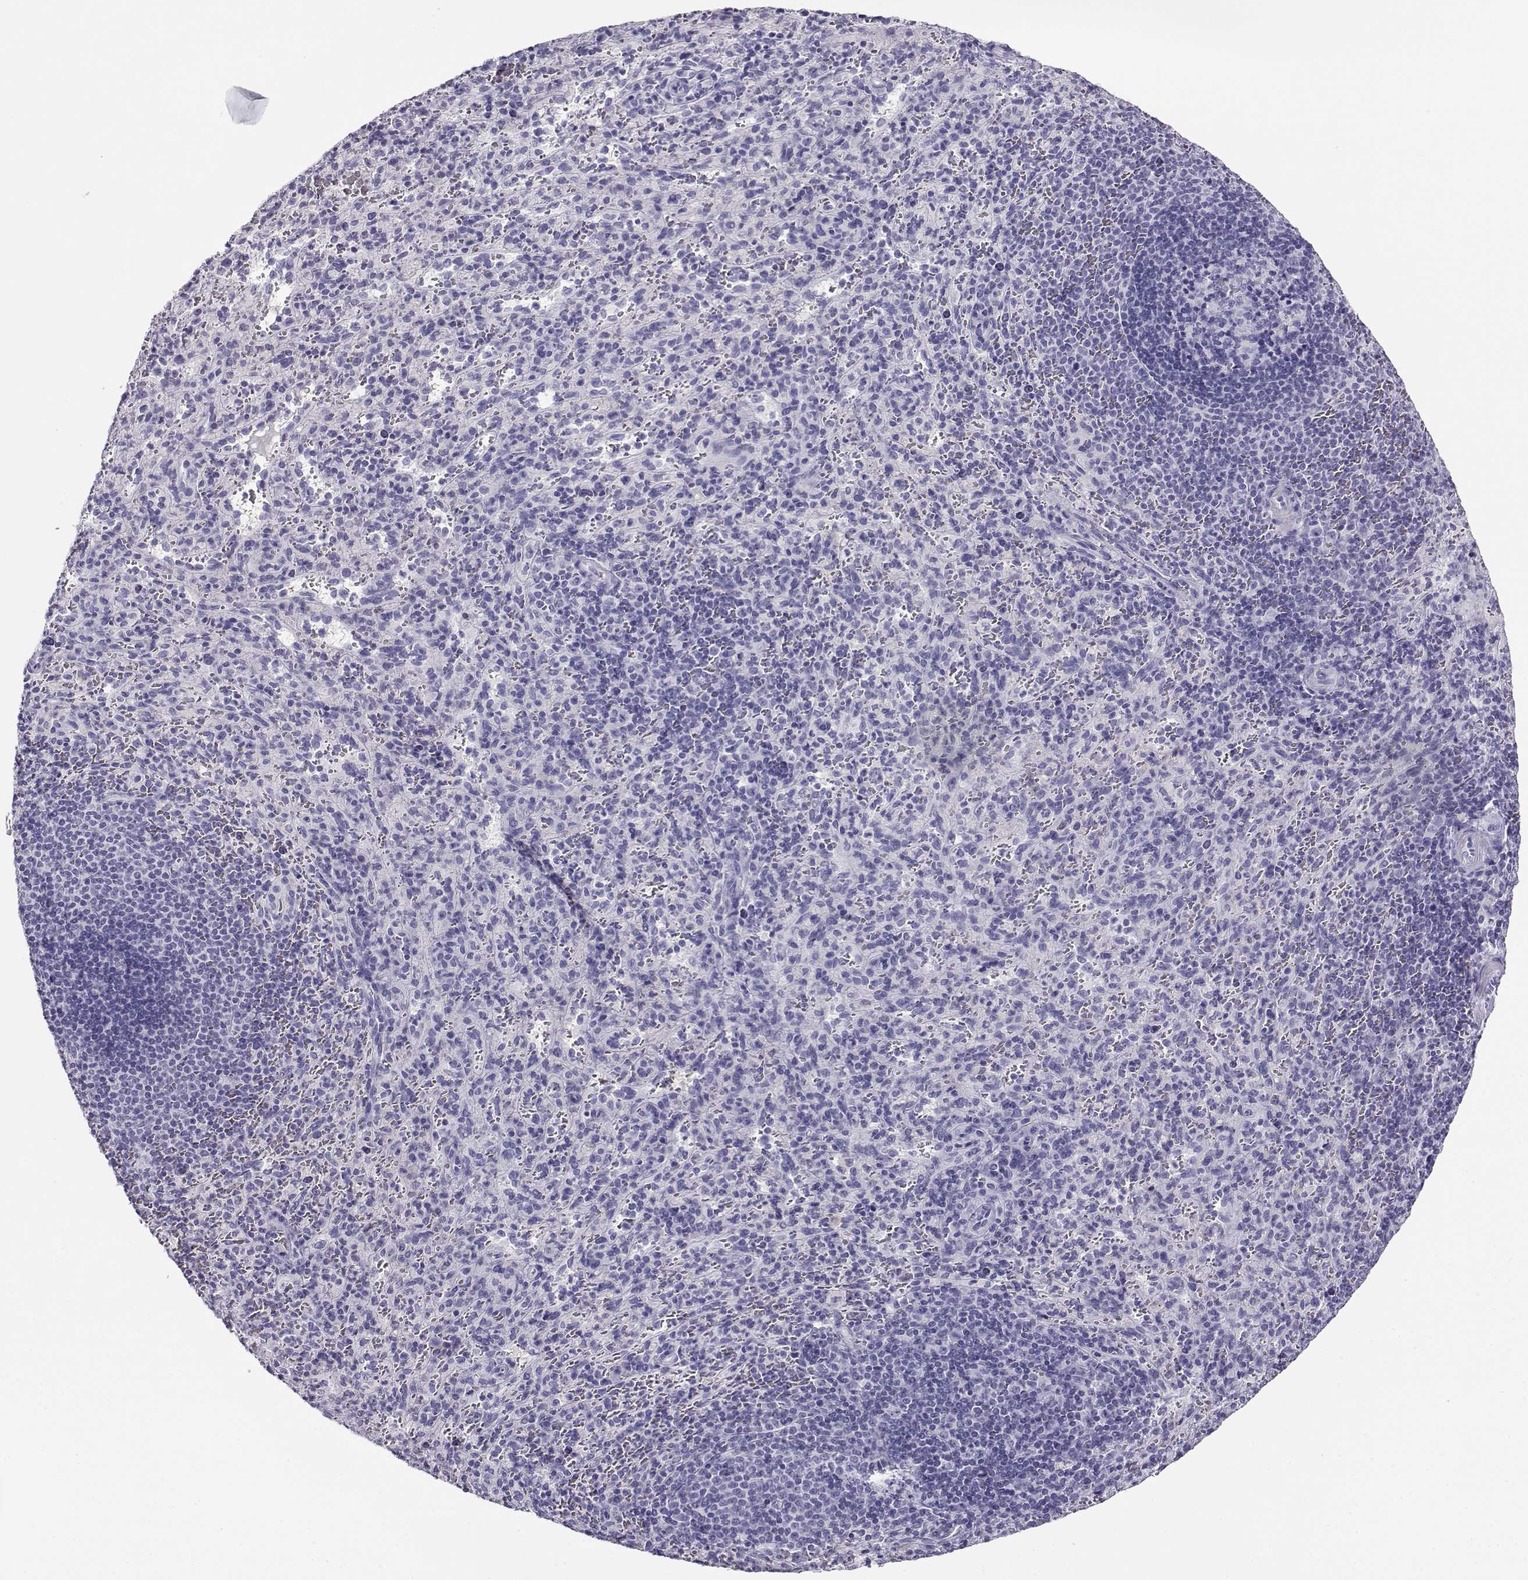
{"staining": {"intensity": "negative", "quantity": "none", "location": "none"}, "tissue": "spleen", "cell_type": "Cells in red pulp", "image_type": "normal", "snomed": [{"axis": "morphology", "description": "Normal tissue, NOS"}, {"axis": "topography", "description": "Spleen"}], "caption": "This is an IHC photomicrograph of unremarkable human spleen. There is no positivity in cells in red pulp.", "gene": "RHOXF2B", "patient": {"sex": "male", "age": 57}}